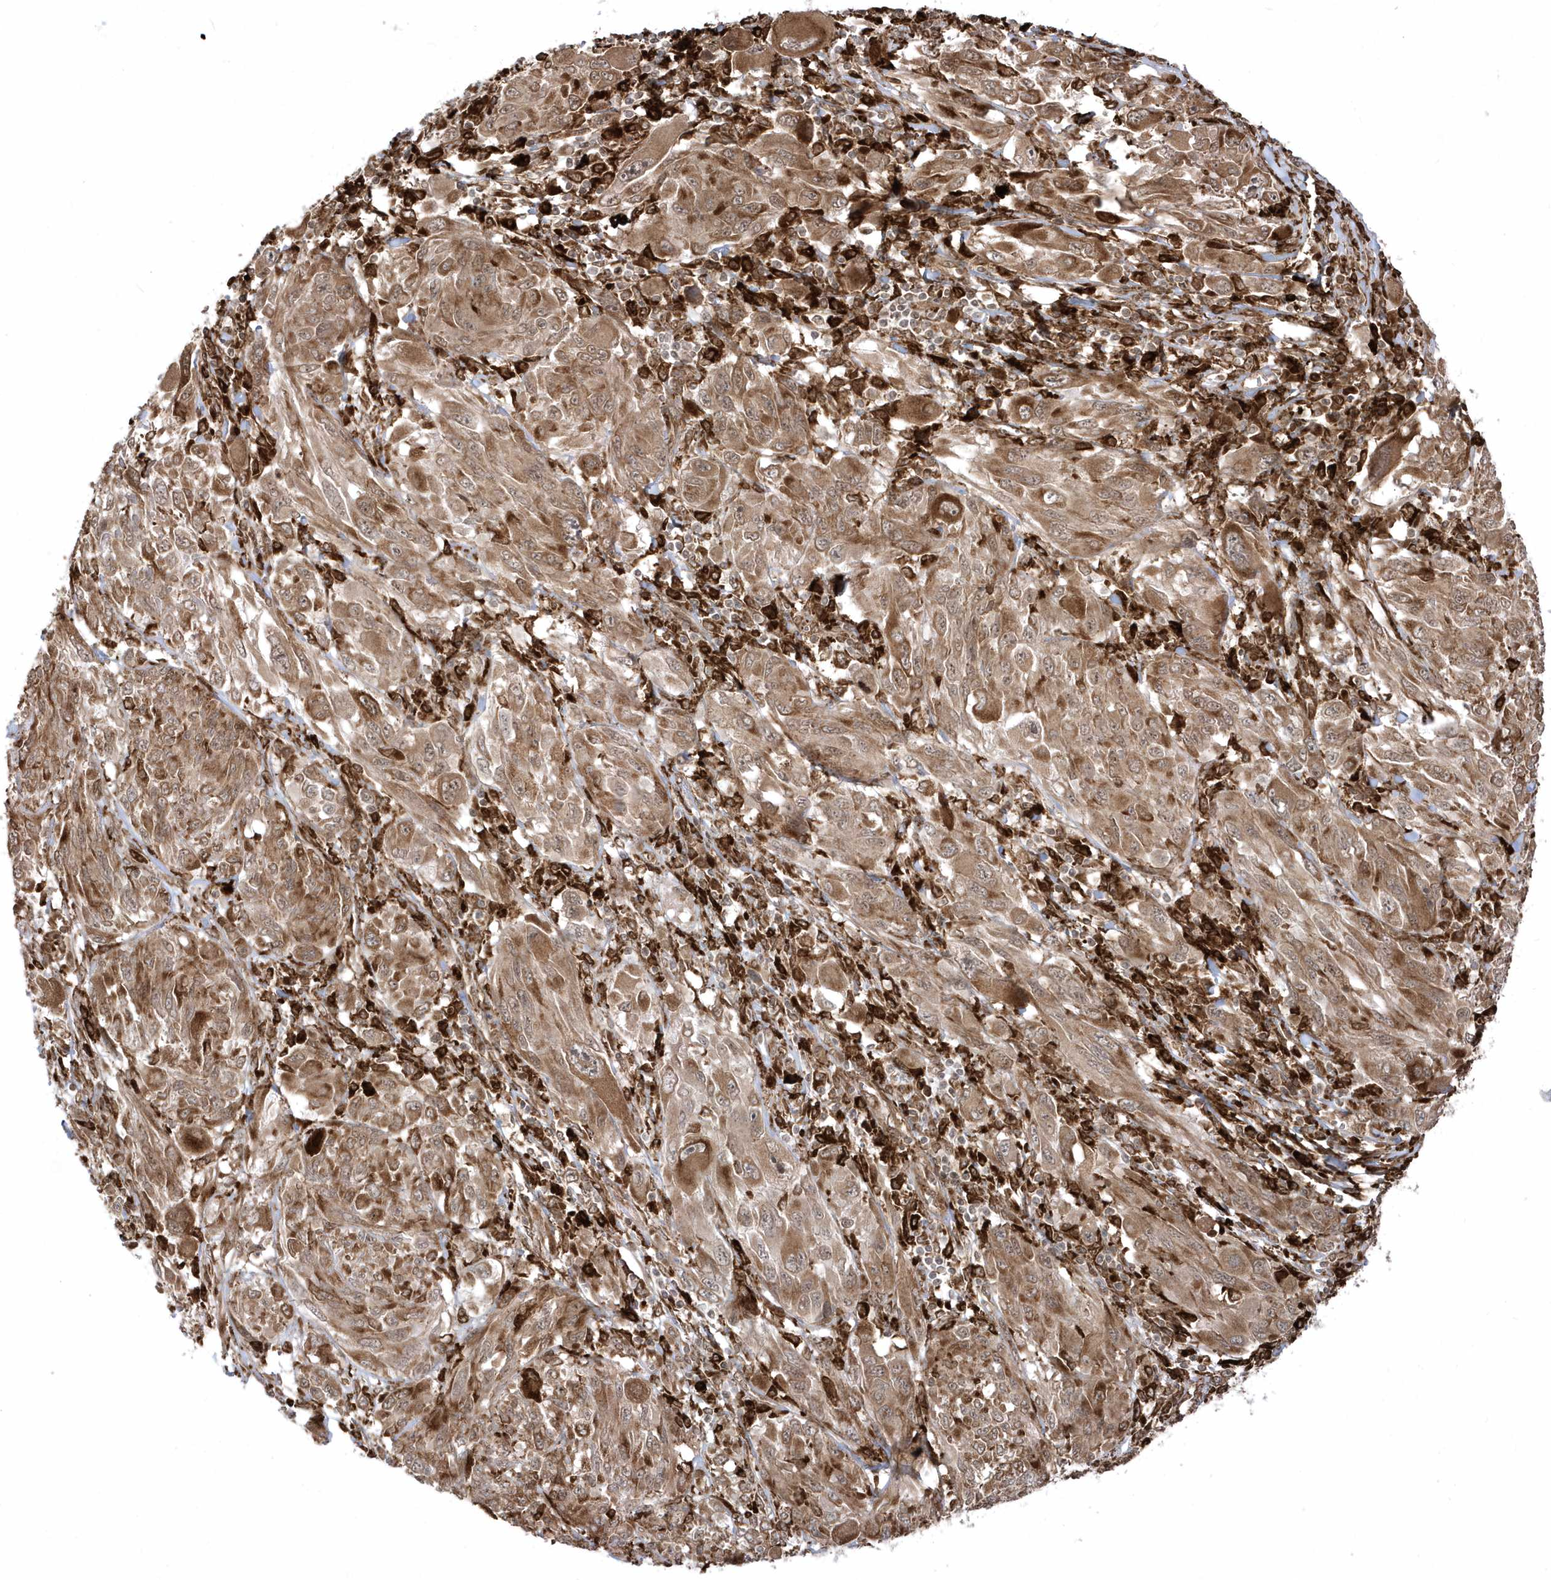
{"staining": {"intensity": "moderate", "quantity": ">75%", "location": "cytoplasmic/membranous,nuclear"}, "tissue": "melanoma", "cell_type": "Tumor cells", "image_type": "cancer", "snomed": [{"axis": "morphology", "description": "Malignant melanoma, NOS"}, {"axis": "topography", "description": "Skin"}], "caption": "Malignant melanoma stained for a protein exhibits moderate cytoplasmic/membranous and nuclear positivity in tumor cells.", "gene": "EPC2", "patient": {"sex": "female", "age": 91}}